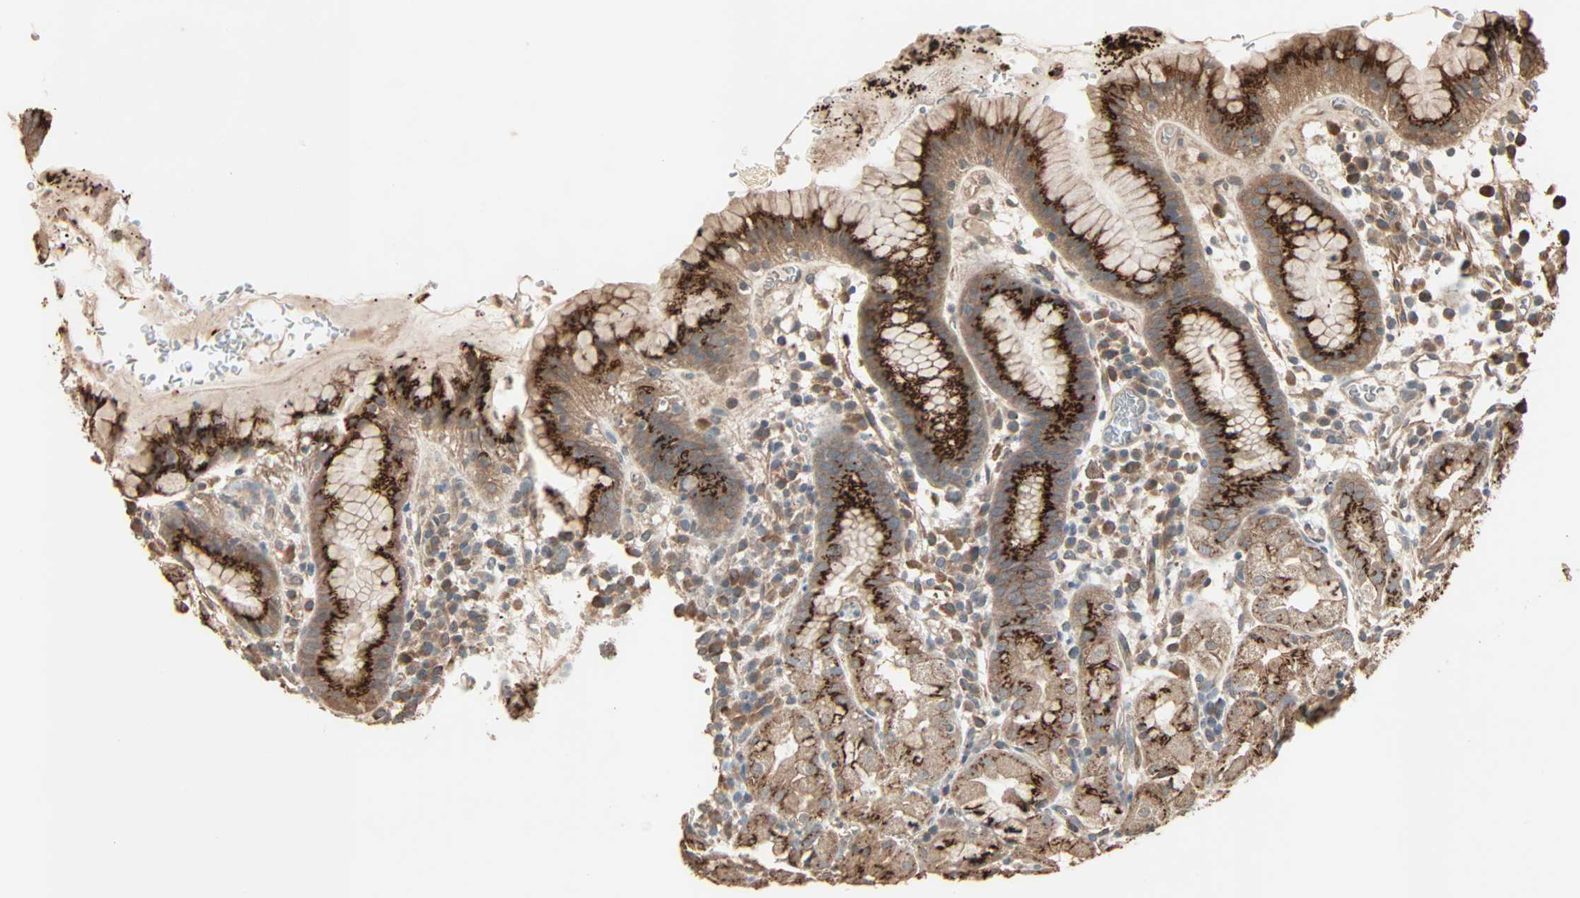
{"staining": {"intensity": "strong", "quantity": ">75%", "location": "cytoplasmic/membranous"}, "tissue": "stomach", "cell_type": "Glandular cells", "image_type": "normal", "snomed": [{"axis": "morphology", "description": "Normal tissue, NOS"}, {"axis": "topography", "description": "Stomach"}, {"axis": "topography", "description": "Stomach, lower"}], "caption": "Immunohistochemistry histopathology image of unremarkable stomach: stomach stained using immunohistochemistry (IHC) shows high levels of strong protein expression localized specifically in the cytoplasmic/membranous of glandular cells, appearing as a cytoplasmic/membranous brown color.", "gene": "GALNT3", "patient": {"sex": "female", "age": 75}}